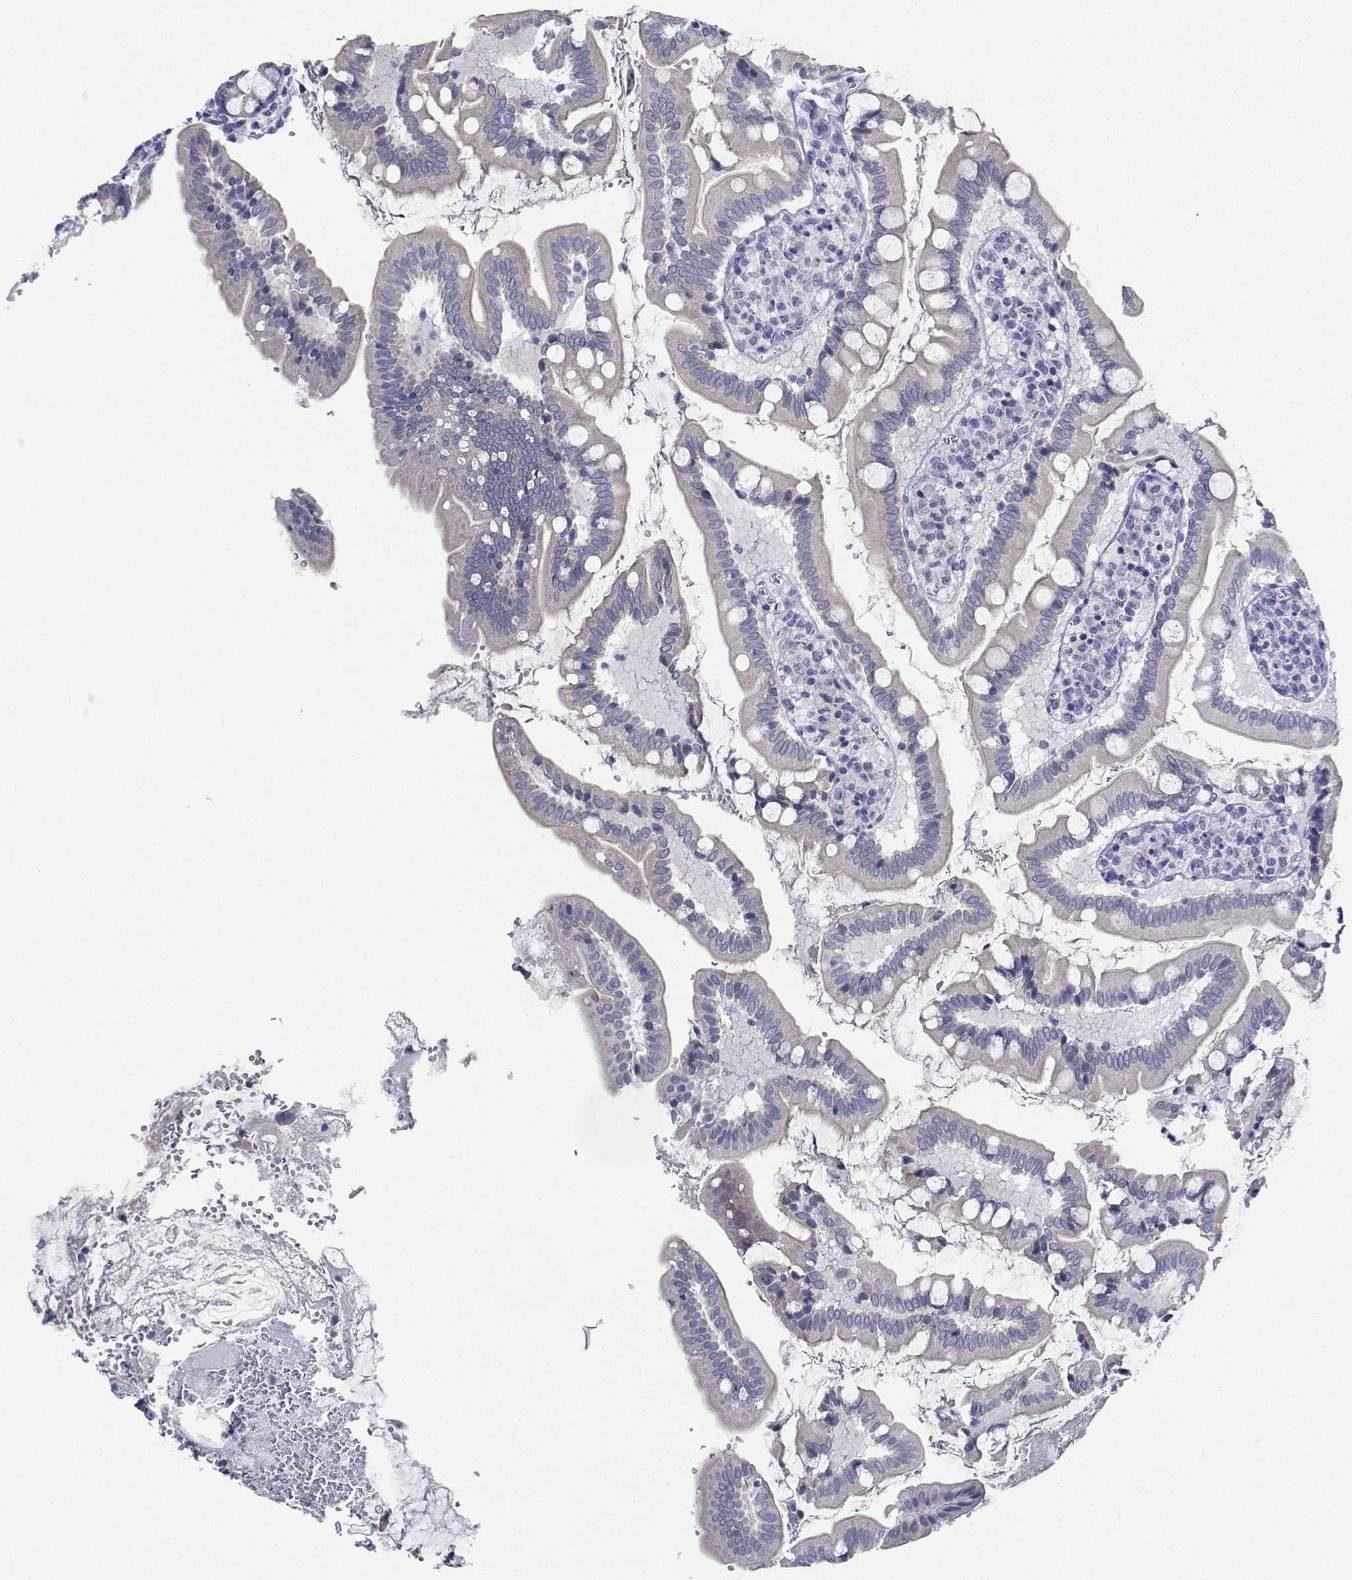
{"staining": {"intensity": "negative", "quantity": "none", "location": "none"}, "tissue": "small intestine", "cell_type": "Glandular cells", "image_type": "normal", "snomed": [{"axis": "morphology", "description": "Normal tissue, NOS"}, {"axis": "topography", "description": "Small intestine"}], "caption": "This is a photomicrograph of immunohistochemistry (IHC) staining of normal small intestine, which shows no staining in glandular cells. (Stains: DAB immunohistochemistry (IHC) with hematoxylin counter stain, Microscopy: brightfield microscopy at high magnification).", "gene": "CDHR3", "patient": {"sex": "female", "age": 56}}